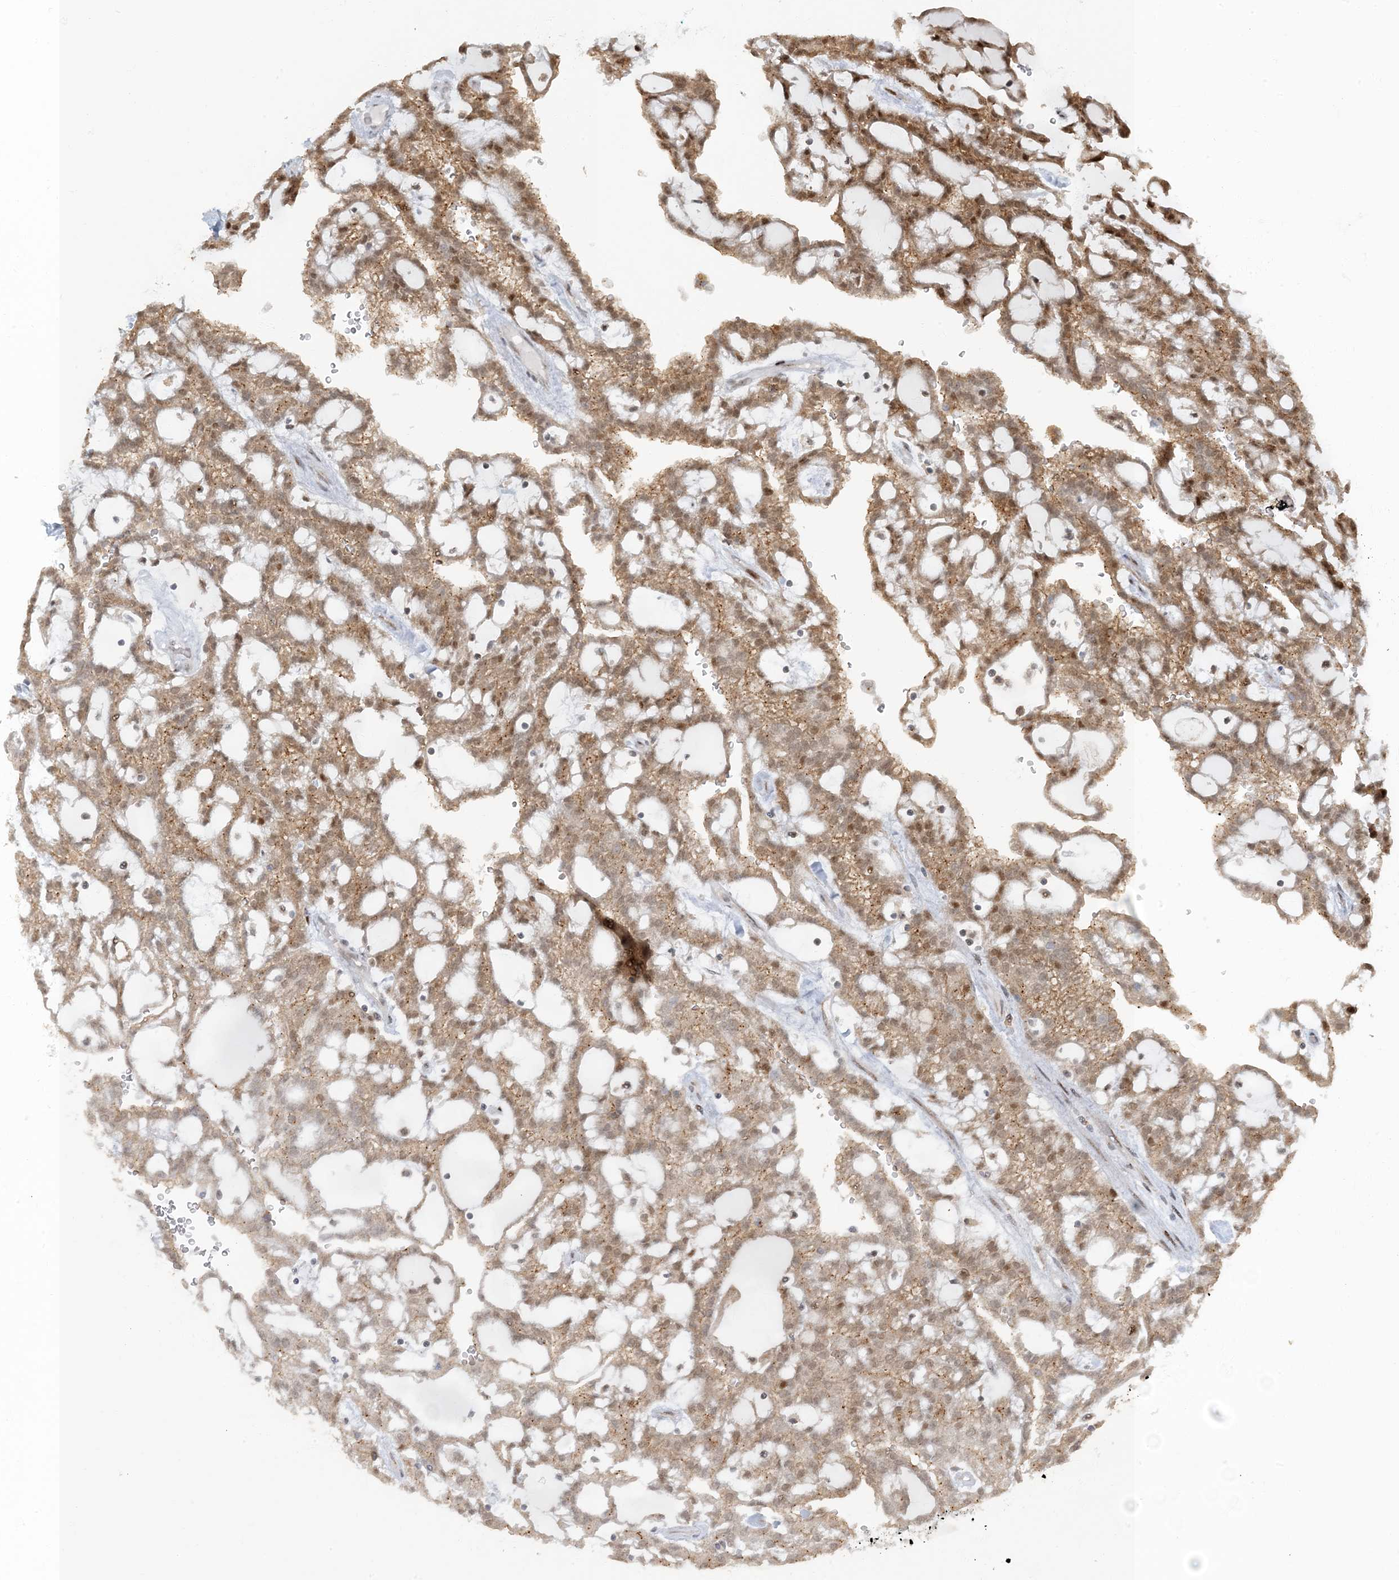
{"staining": {"intensity": "moderate", "quantity": ">75%", "location": "cytoplasmic/membranous,nuclear"}, "tissue": "renal cancer", "cell_type": "Tumor cells", "image_type": "cancer", "snomed": [{"axis": "morphology", "description": "Adenocarcinoma, NOS"}, {"axis": "topography", "description": "Kidney"}], "caption": "An image of human renal adenocarcinoma stained for a protein shows moderate cytoplasmic/membranous and nuclear brown staining in tumor cells. (brown staining indicates protein expression, while blue staining denotes nuclei).", "gene": "MBD1", "patient": {"sex": "male", "age": 63}}